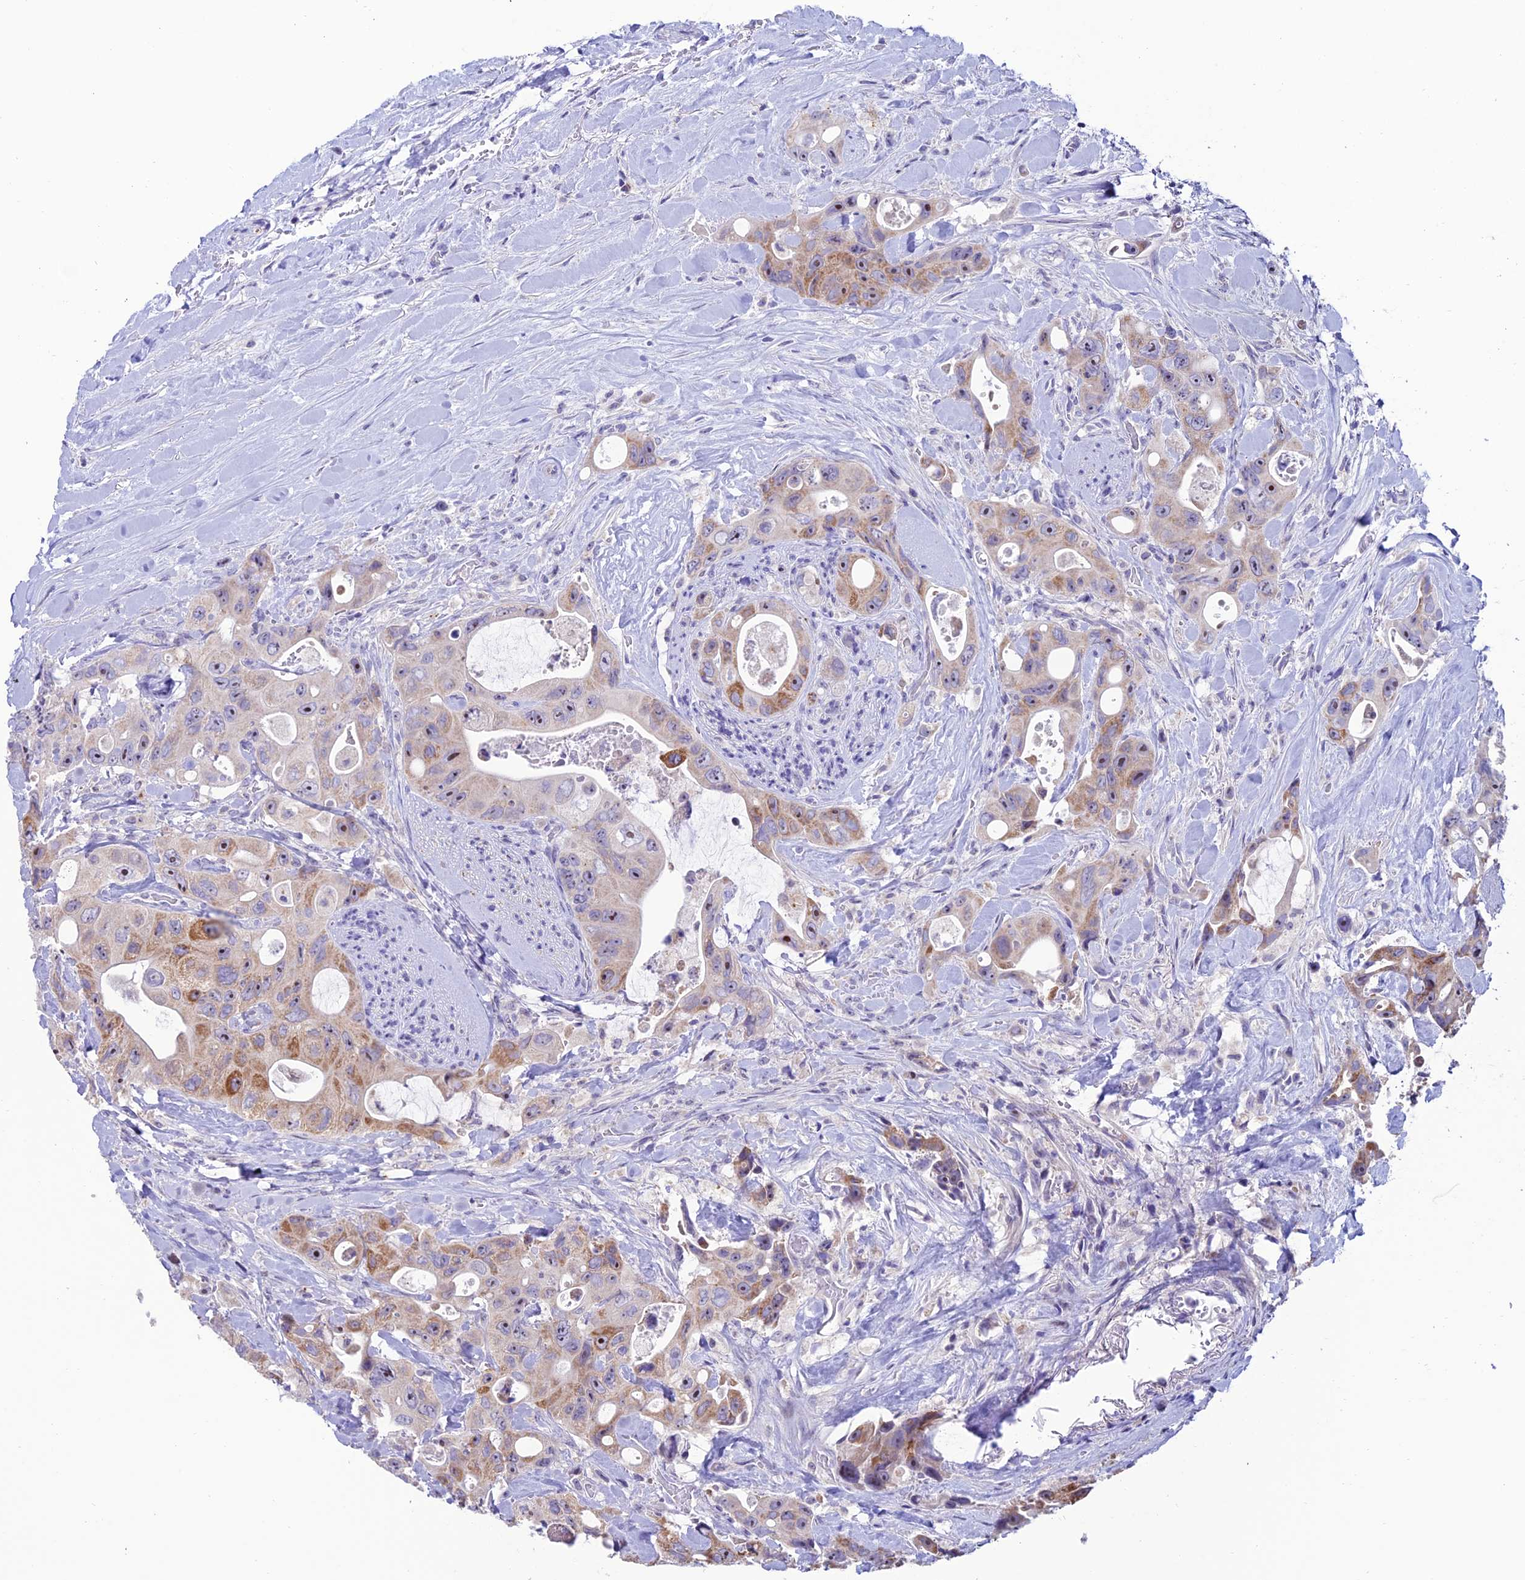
{"staining": {"intensity": "moderate", "quantity": "<25%", "location": "cytoplasmic/membranous,nuclear"}, "tissue": "colorectal cancer", "cell_type": "Tumor cells", "image_type": "cancer", "snomed": [{"axis": "morphology", "description": "Adenocarcinoma, NOS"}, {"axis": "topography", "description": "Colon"}], "caption": "Immunohistochemistry of colorectal adenocarcinoma exhibits low levels of moderate cytoplasmic/membranous and nuclear positivity in about <25% of tumor cells. (IHC, brightfield microscopy, high magnification).", "gene": "SLC10A1", "patient": {"sex": "female", "age": 46}}